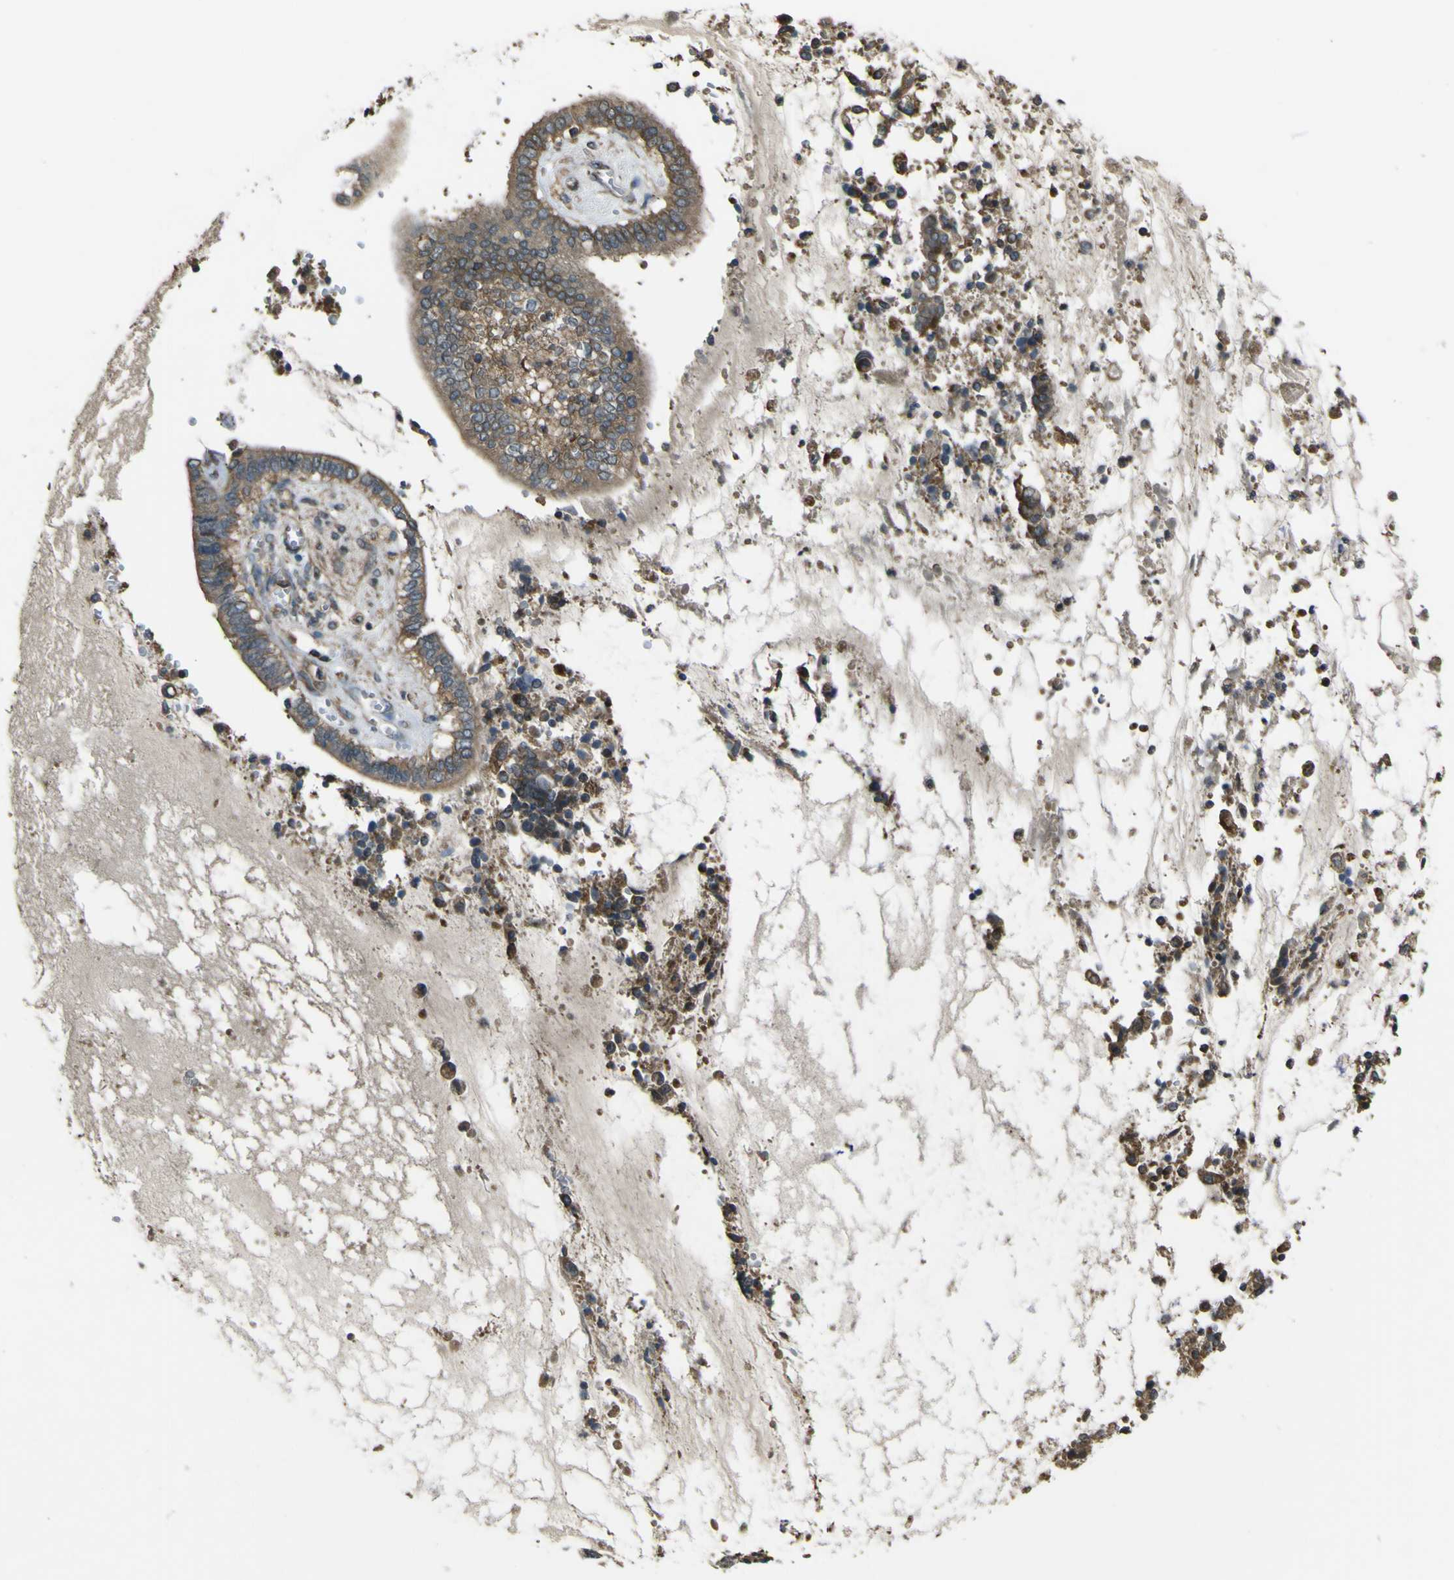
{"staining": {"intensity": "moderate", "quantity": ">75%", "location": "cytoplasmic/membranous"}, "tissue": "cervical cancer", "cell_type": "Tumor cells", "image_type": "cancer", "snomed": [{"axis": "morphology", "description": "Adenocarcinoma, NOS"}, {"axis": "topography", "description": "Cervix"}], "caption": "Cervical adenocarcinoma stained with a brown dye exhibits moderate cytoplasmic/membranous positive expression in about >75% of tumor cells.", "gene": "NAALADL2", "patient": {"sex": "female", "age": 44}}